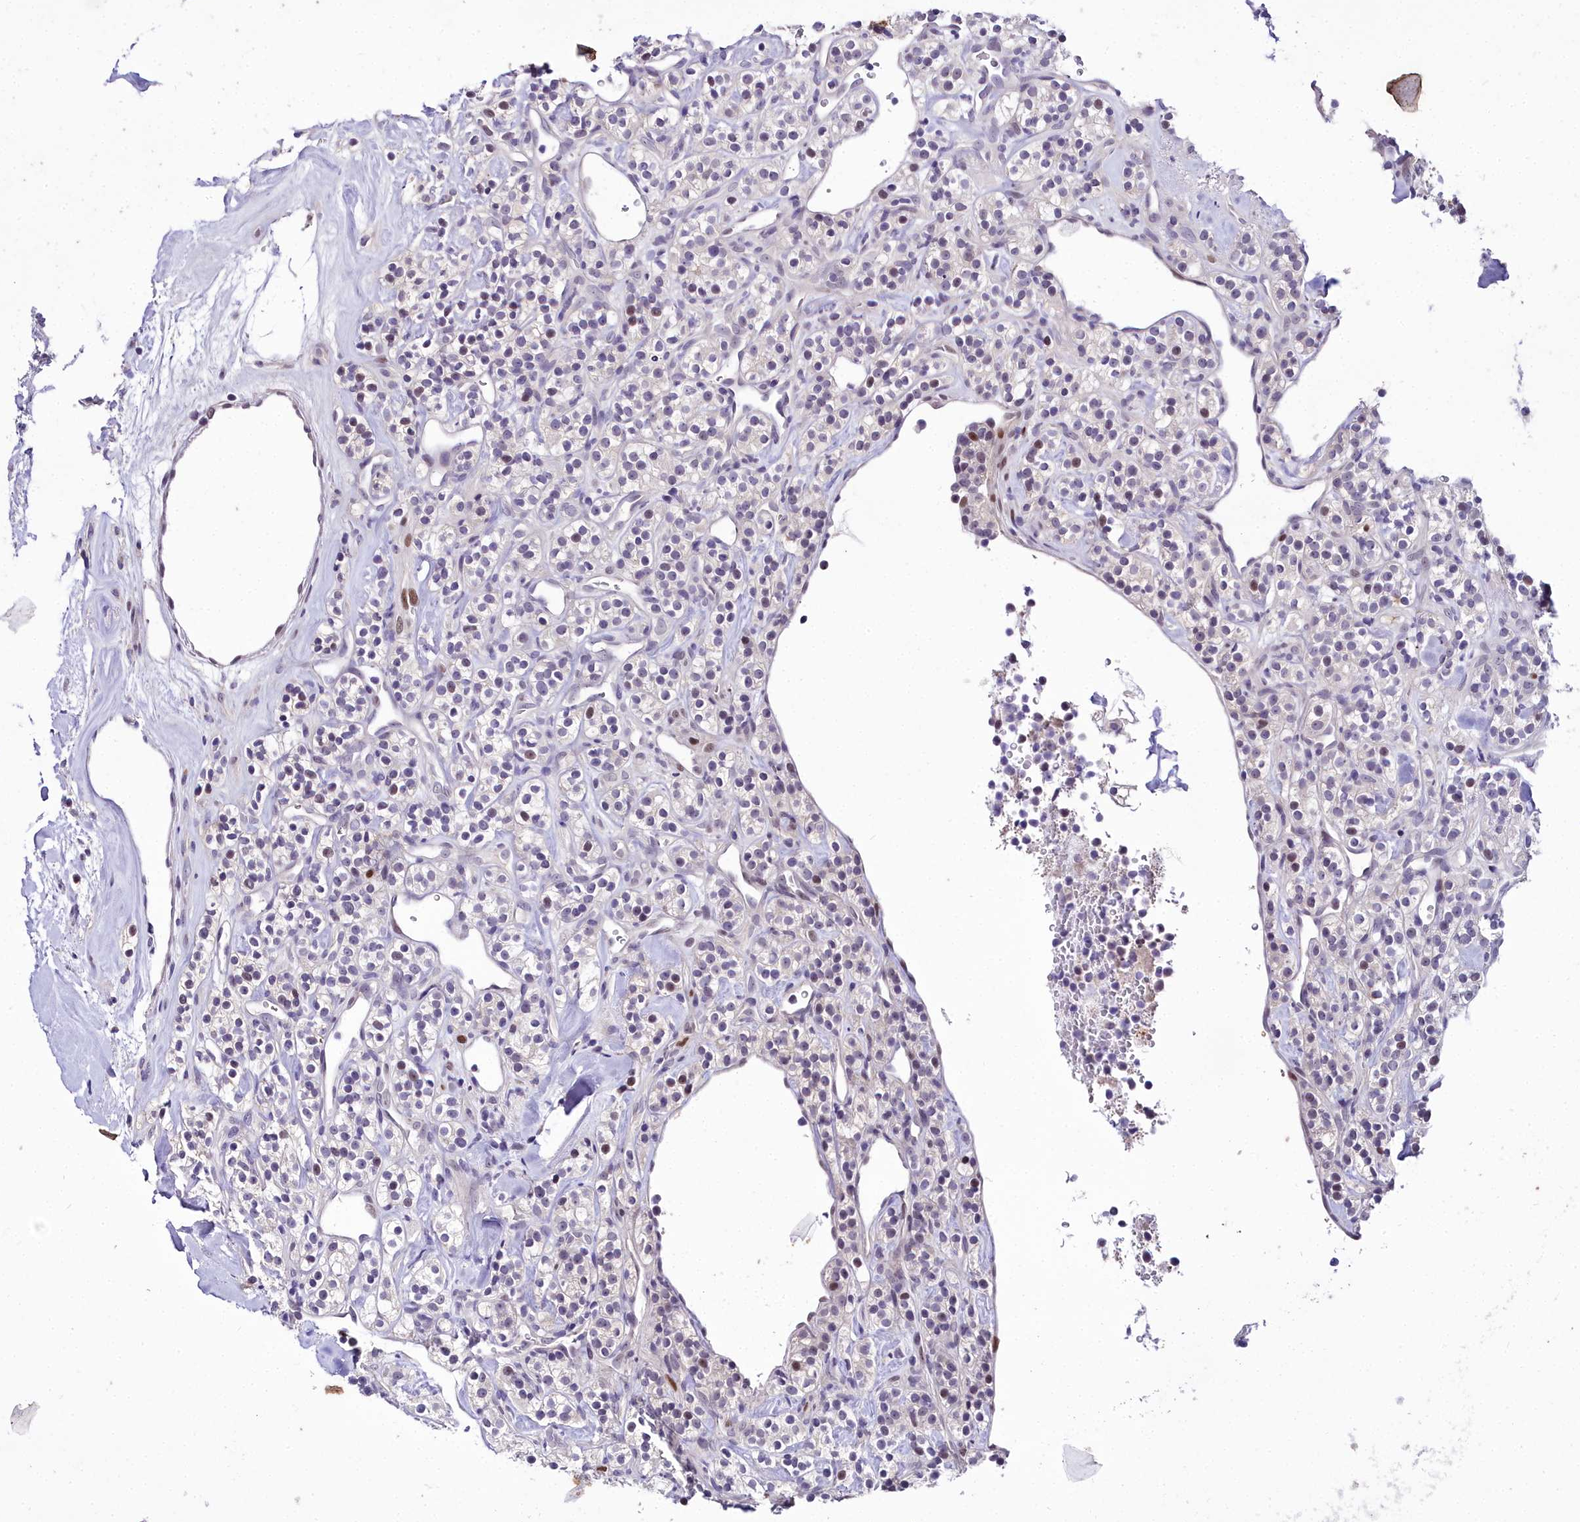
{"staining": {"intensity": "moderate", "quantity": "<25%", "location": "nuclear"}, "tissue": "renal cancer", "cell_type": "Tumor cells", "image_type": "cancer", "snomed": [{"axis": "morphology", "description": "Adenocarcinoma, NOS"}, {"axis": "topography", "description": "Kidney"}], "caption": "This photomicrograph exhibits immunohistochemistry (IHC) staining of renal cancer, with low moderate nuclear expression in about <25% of tumor cells.", "gene": "TRIML2", "patient": {"sex": "male", "age": 77}}